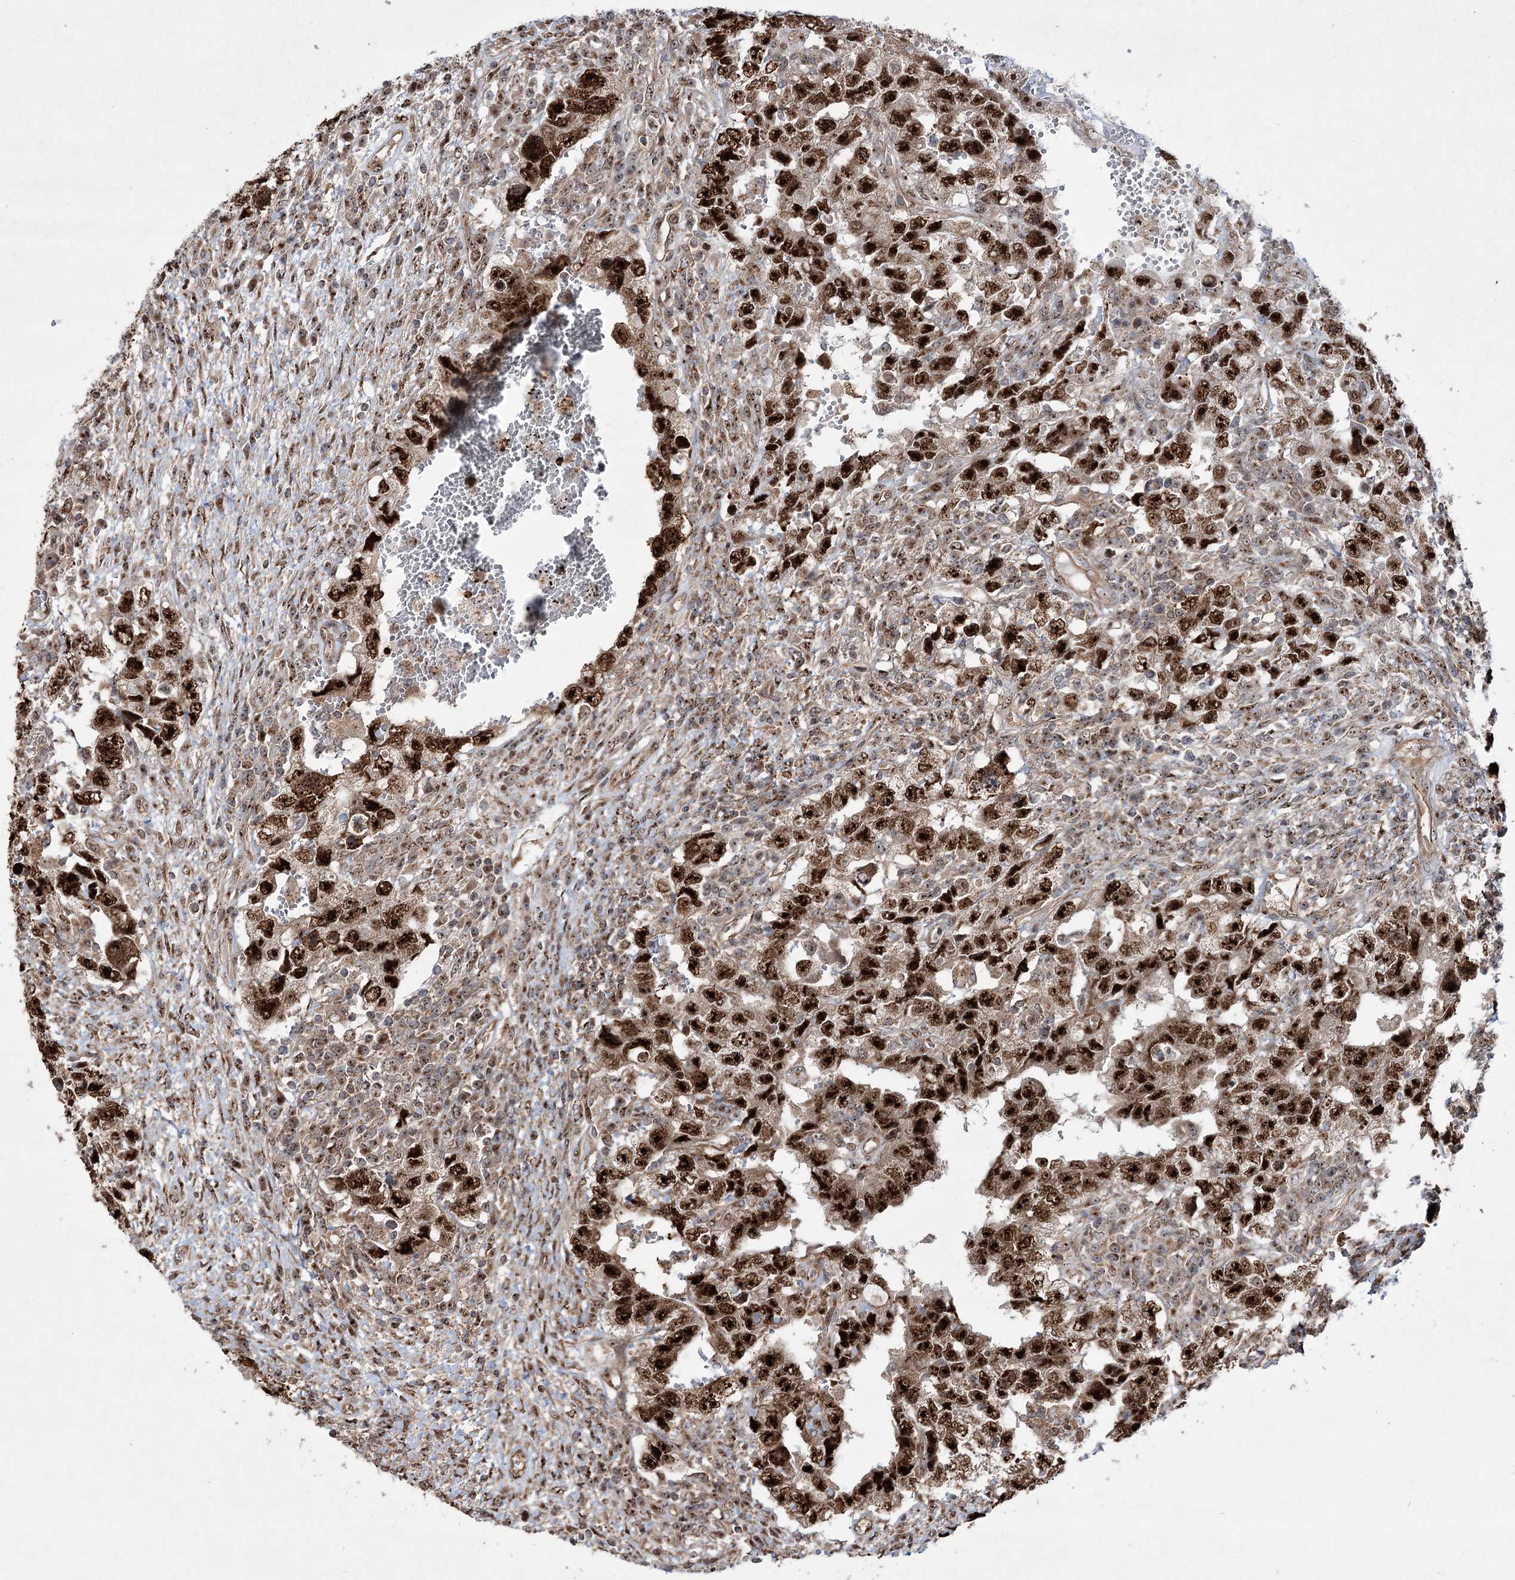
{"staining": {"intensity": "strong", "quantity": ">75%", "location": "nuclear"}, "tissue": "testis cancer", "cell_type": "Tumor cells", "image_type": "cancer", "snomed": [{"axis": "morphology", "description": "Carcinoma, Embryonal, NOS"}, {"axis": "topography", "description": "Testis"}], "caption": "A histopathology image of human testis cancer stained for a protein shows strong nuclear brown staining in tumor cells.", "gene": "SERINC5", "patient": {"sex": "male", "age": 26}}